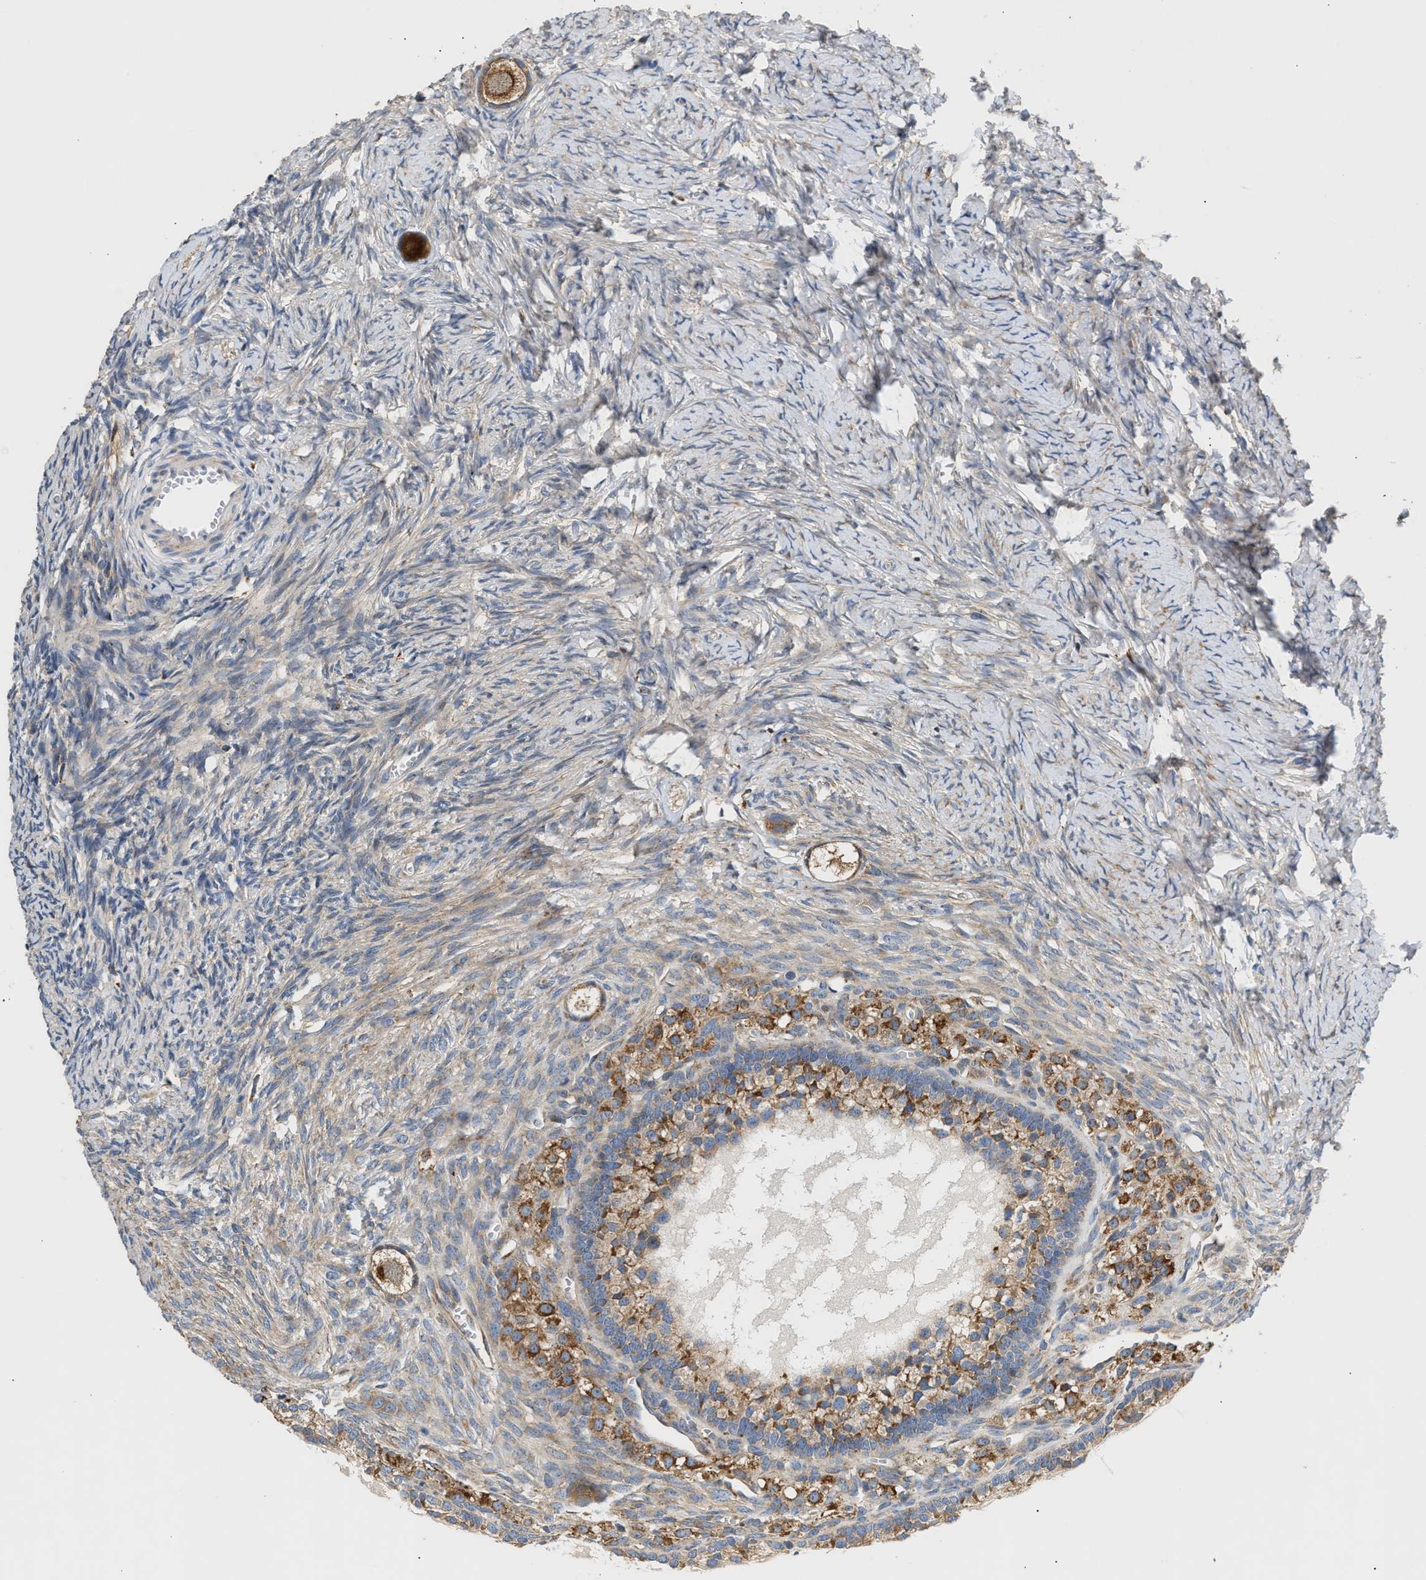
{"staining": {"intensity": "moderate", "quantity": ">75%", "location": "cytoplasmic/membranous"}, "tissue": "ovary", "cell_type": "Follicle cells", "image_type": "normal", "snomed": [{"axis": "morphology", "description": "Normal tissue, NOS"}, {"axis": "topography", "description": "Ovary"}], "caption": "The image reveals immunohistochemical staining of unremarkable ovary. There is moderate cytoplasmic/membranous staining is seen in about >75% of follicle cells.", "gene": "AMZ1", "patient": {"sex": "female", "age": 27}}